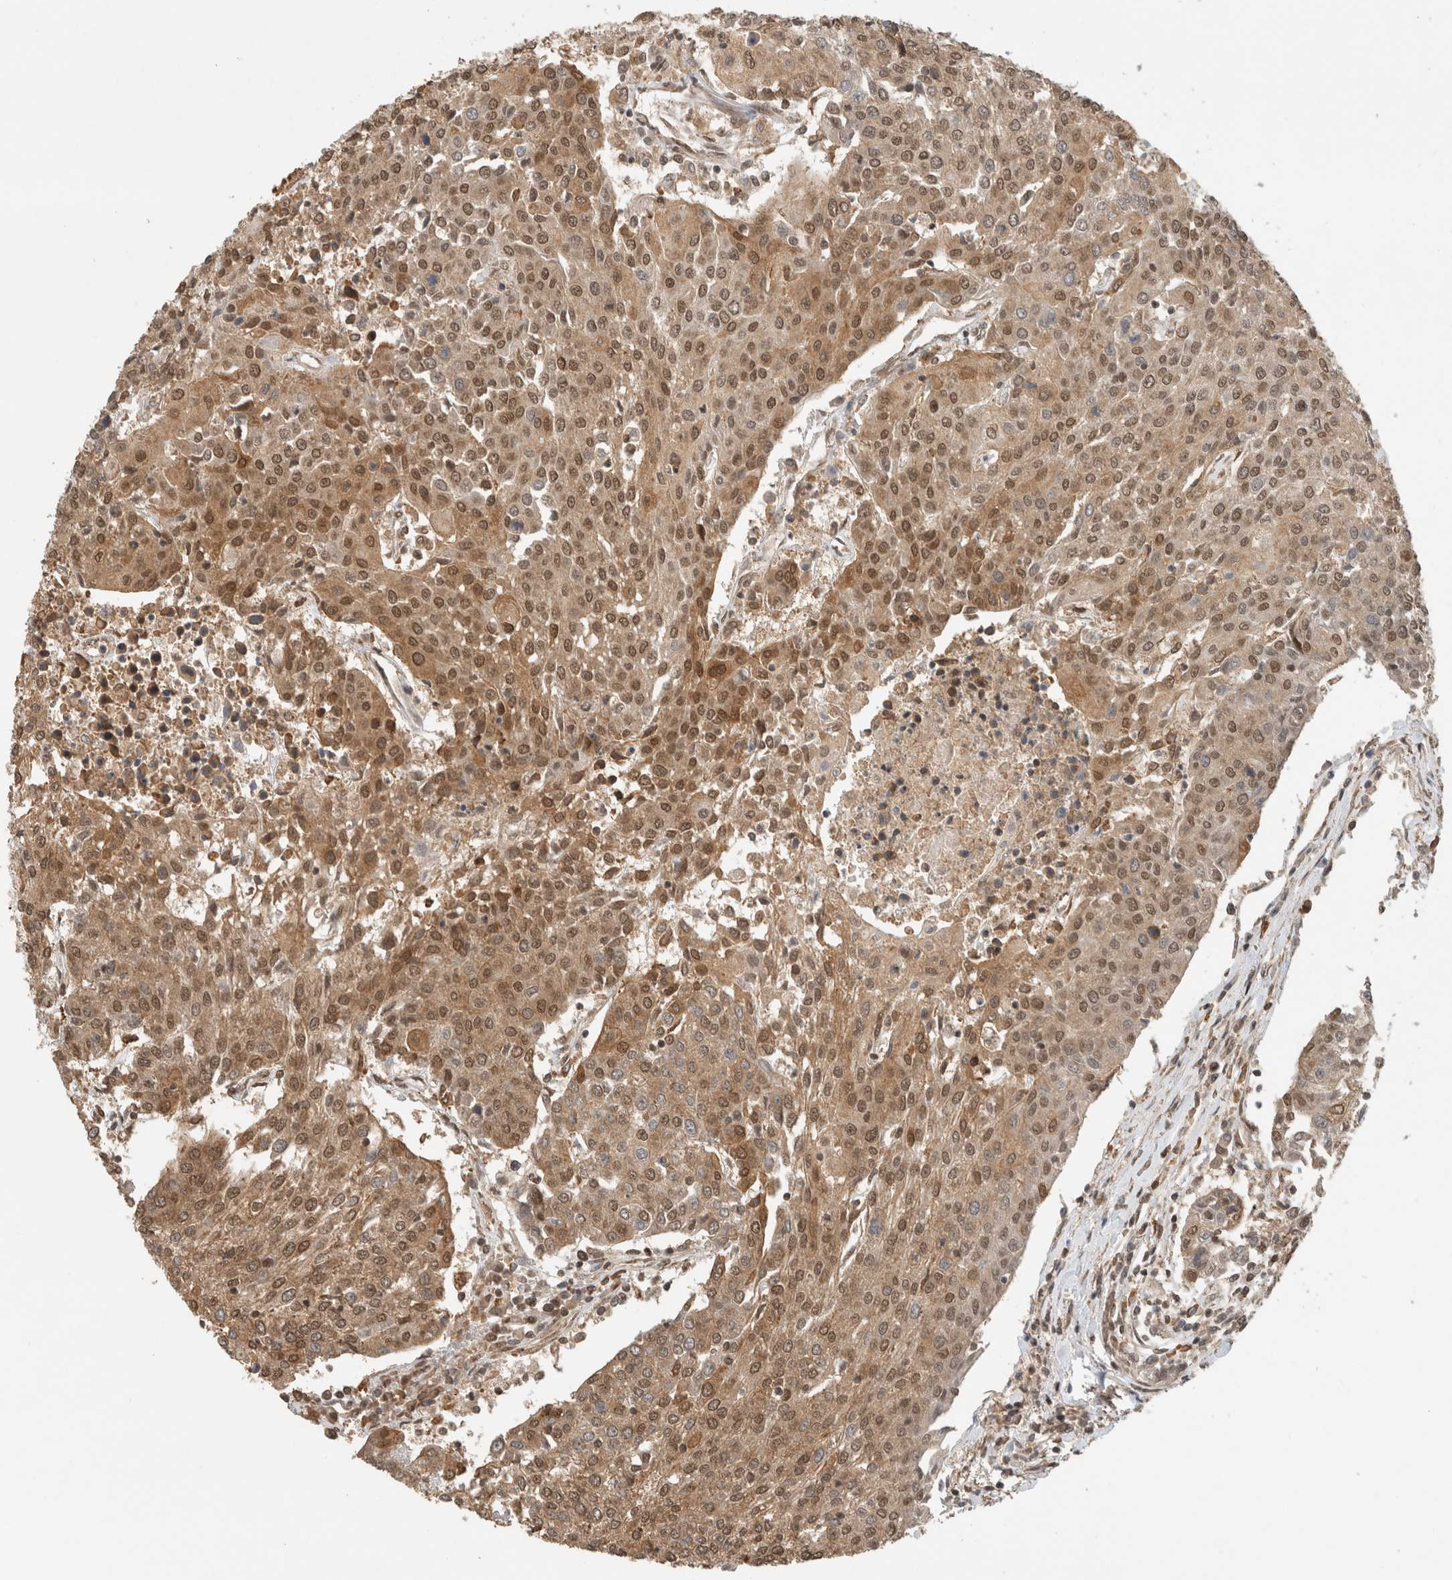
{"staining": {"intensity": "moderate", "quantity": ">75%", "location": "cytoplasmic/membranous,nuclear"}, "tissue": "urothelial cancer", "cell_type": "Tumor cells", "image_type": "cancer", "snomed": [{"axis": "morphology", "description": "Urothelial carcinoma, High grade"}, {"axis": "topography", "description": "Urinary bladder"}], "caption": "This histopathology image demonstrates urothelial cancer stained with immunohistochemistry (IHC) to label a protein in brown. The cytoplasmic/membranous and nuclear of tumor cells show moderate positivity for the protein. Nuclei are counter-stained blue.", "gene": "C1orf21", "patient": {"sex": "female", "age": 85}}